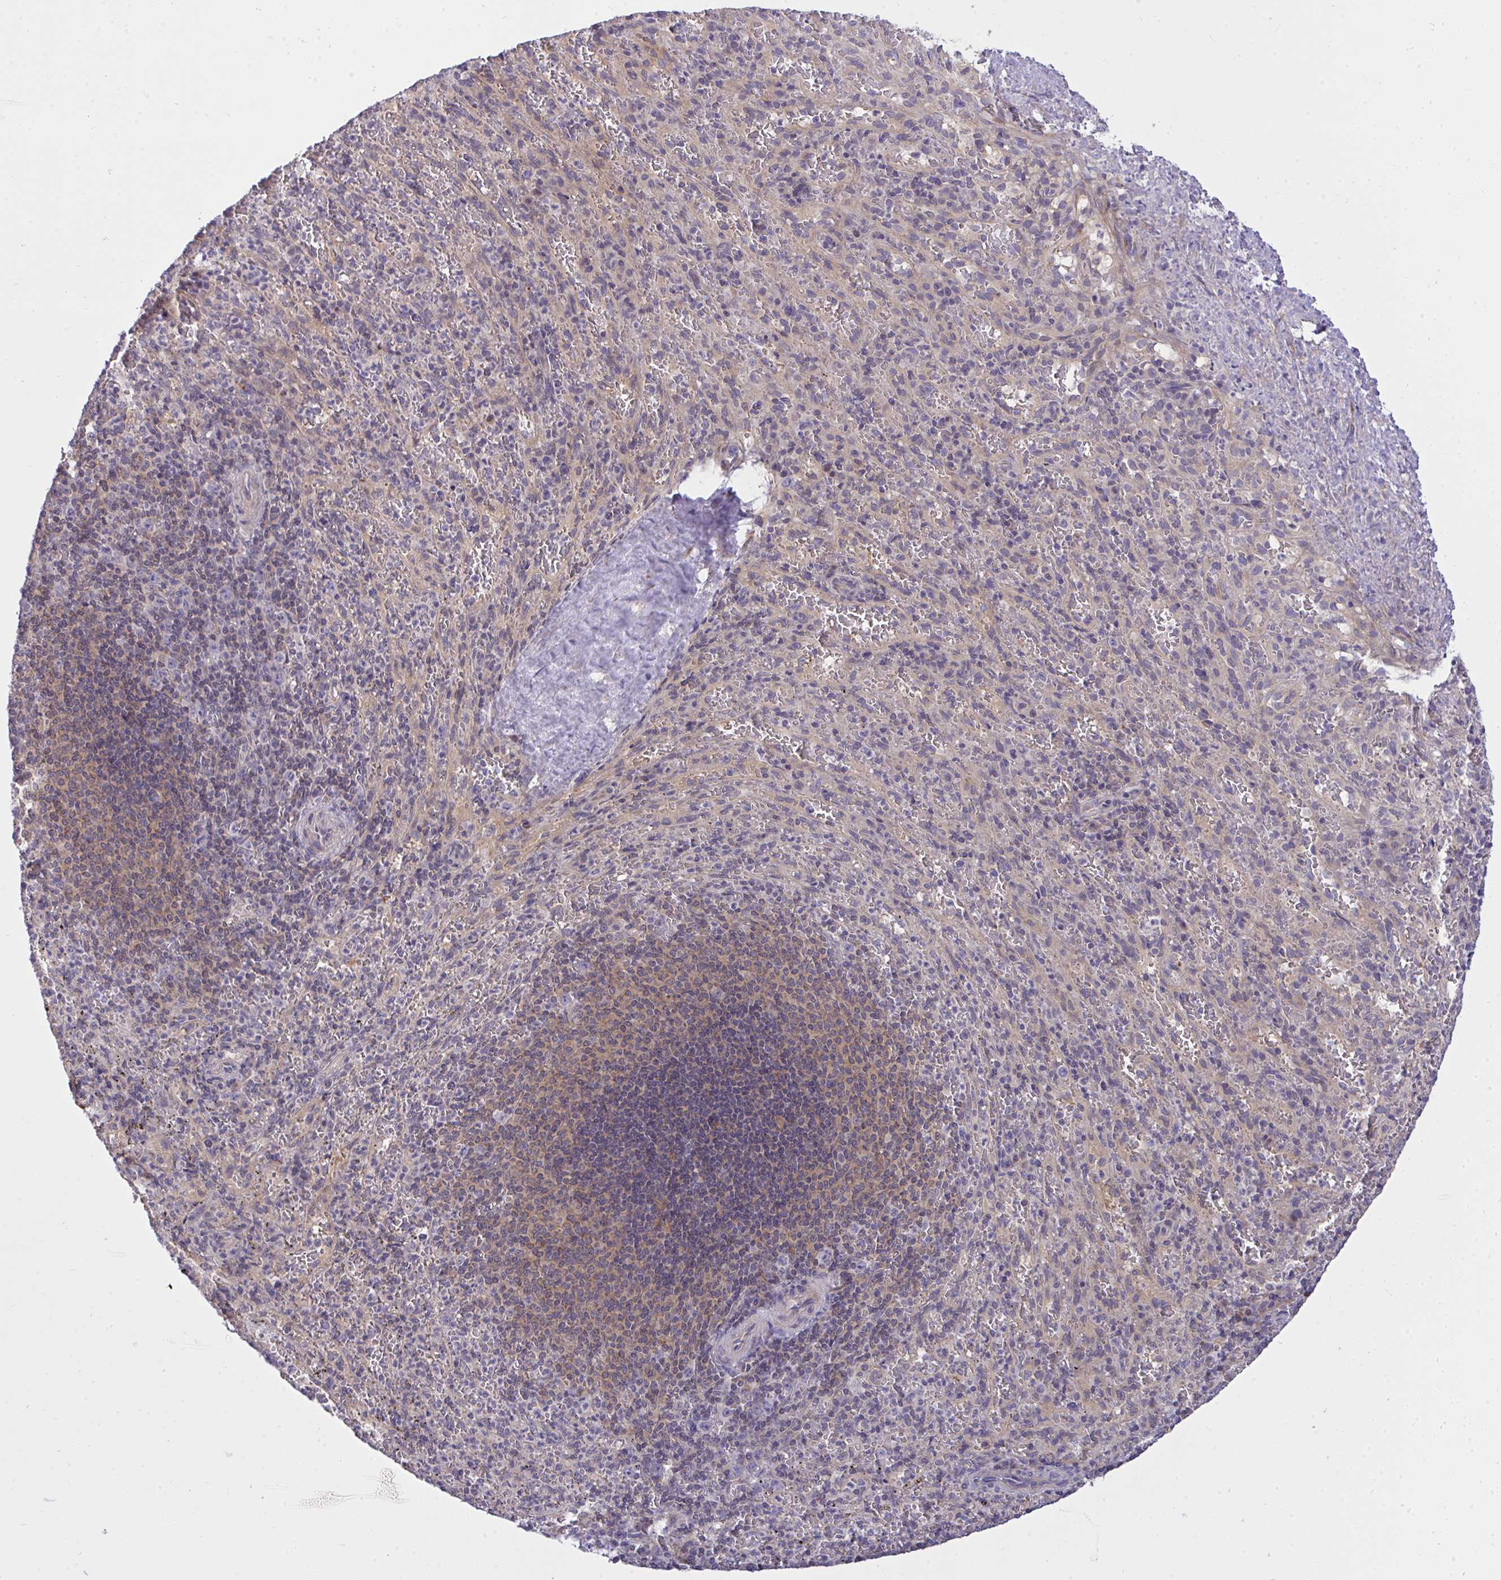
{"staining": {"intensity": "negative", "quantity": "none", "location": "none"}, "tissue": "spleen", "cell_type": "Cells in red pulp", "image_type": "normal", "snomed": [{"axis": "morphology", "description": "Normal tissue, NOS"}, {"axis": "topography", "description": "Spleen"}], "caption": "Cells in red pulp show no significant protein expression in normal spleen.", "gene": "C19orf54", "patient": {"sex": "male", "age": 57}}